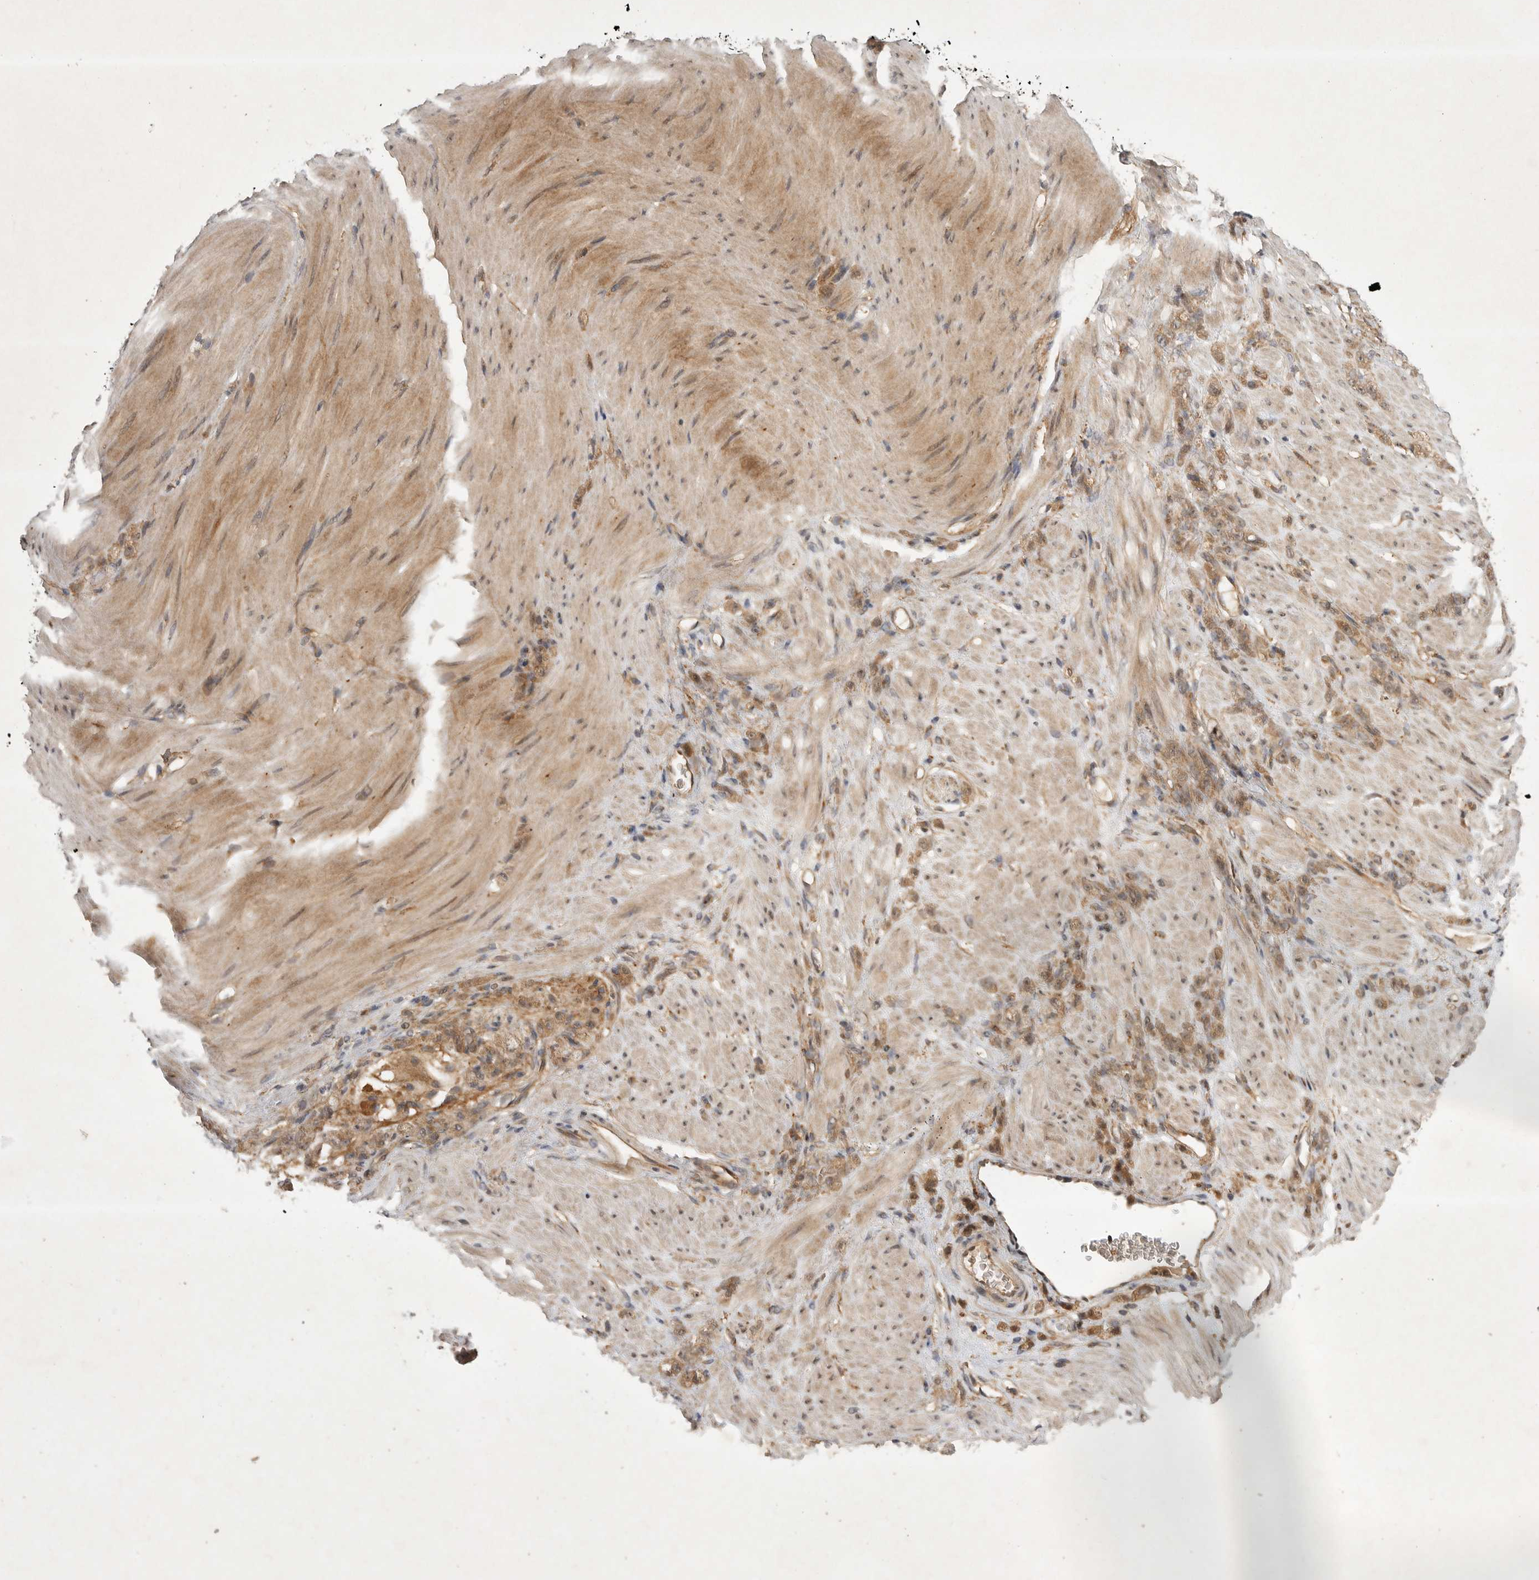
{"staining": {"intensity": "moderate", "quantity": ">75%", "location": "cytoplasmic/membranous"}, "tissue": "stomach cancer", "cell_type": "Tumor cells", "image_type": "cancer", "snomed": [{"axis": "morphology", "description": "Normal tissue, NOS"}, {"axis": "morphology", "description": "Adenocarcinoma, NOS"}, {"axis": "topography", "description": "Stomach"}], "caption": "Stomach adenocarcinoma tissue displays moderate cytoplasmic/membranous positivity in about >75% of tumor cells, visualized by immunohistochemistry.", "gene": "ZNF232", "patient": {"sex": "male", "age": 82}}